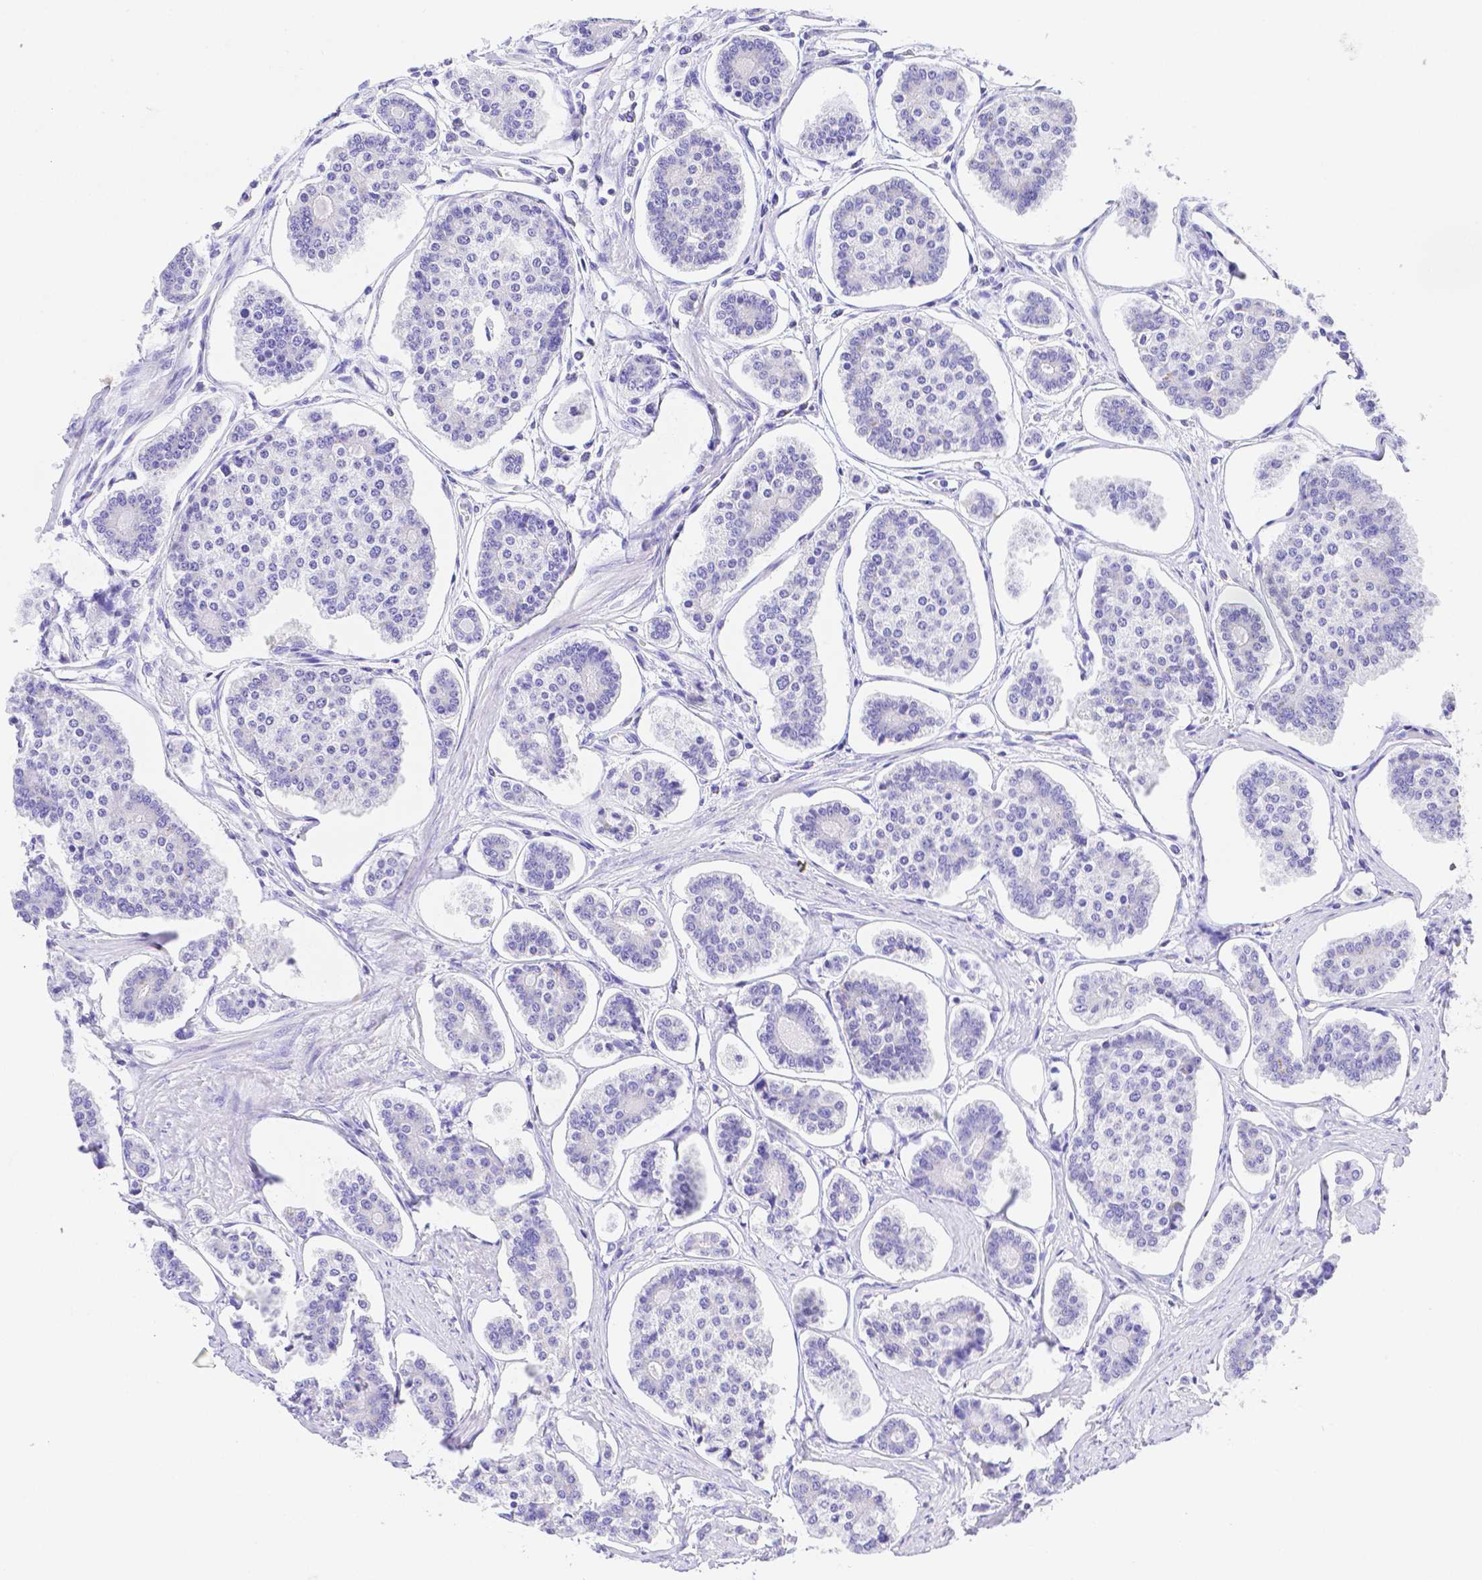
{"staining": {"intensity": "negative", "quantity": "none", "location": "none"}, "tissue": "carcinoid", "cell_type": "Tumor cells", "image_type": "cancer", "snomed": [{"axis": "morphology", "description": "Carcinoid, malignant, NOS"}, {"axis": "topography", "description": "Small intestine"}], "caption": "Immunohistochemical staining of human carcinoid reveals no significant expression in tumor cells.", "gene": "SMR3A", "patient": {"sex": "female", "age": 65}}